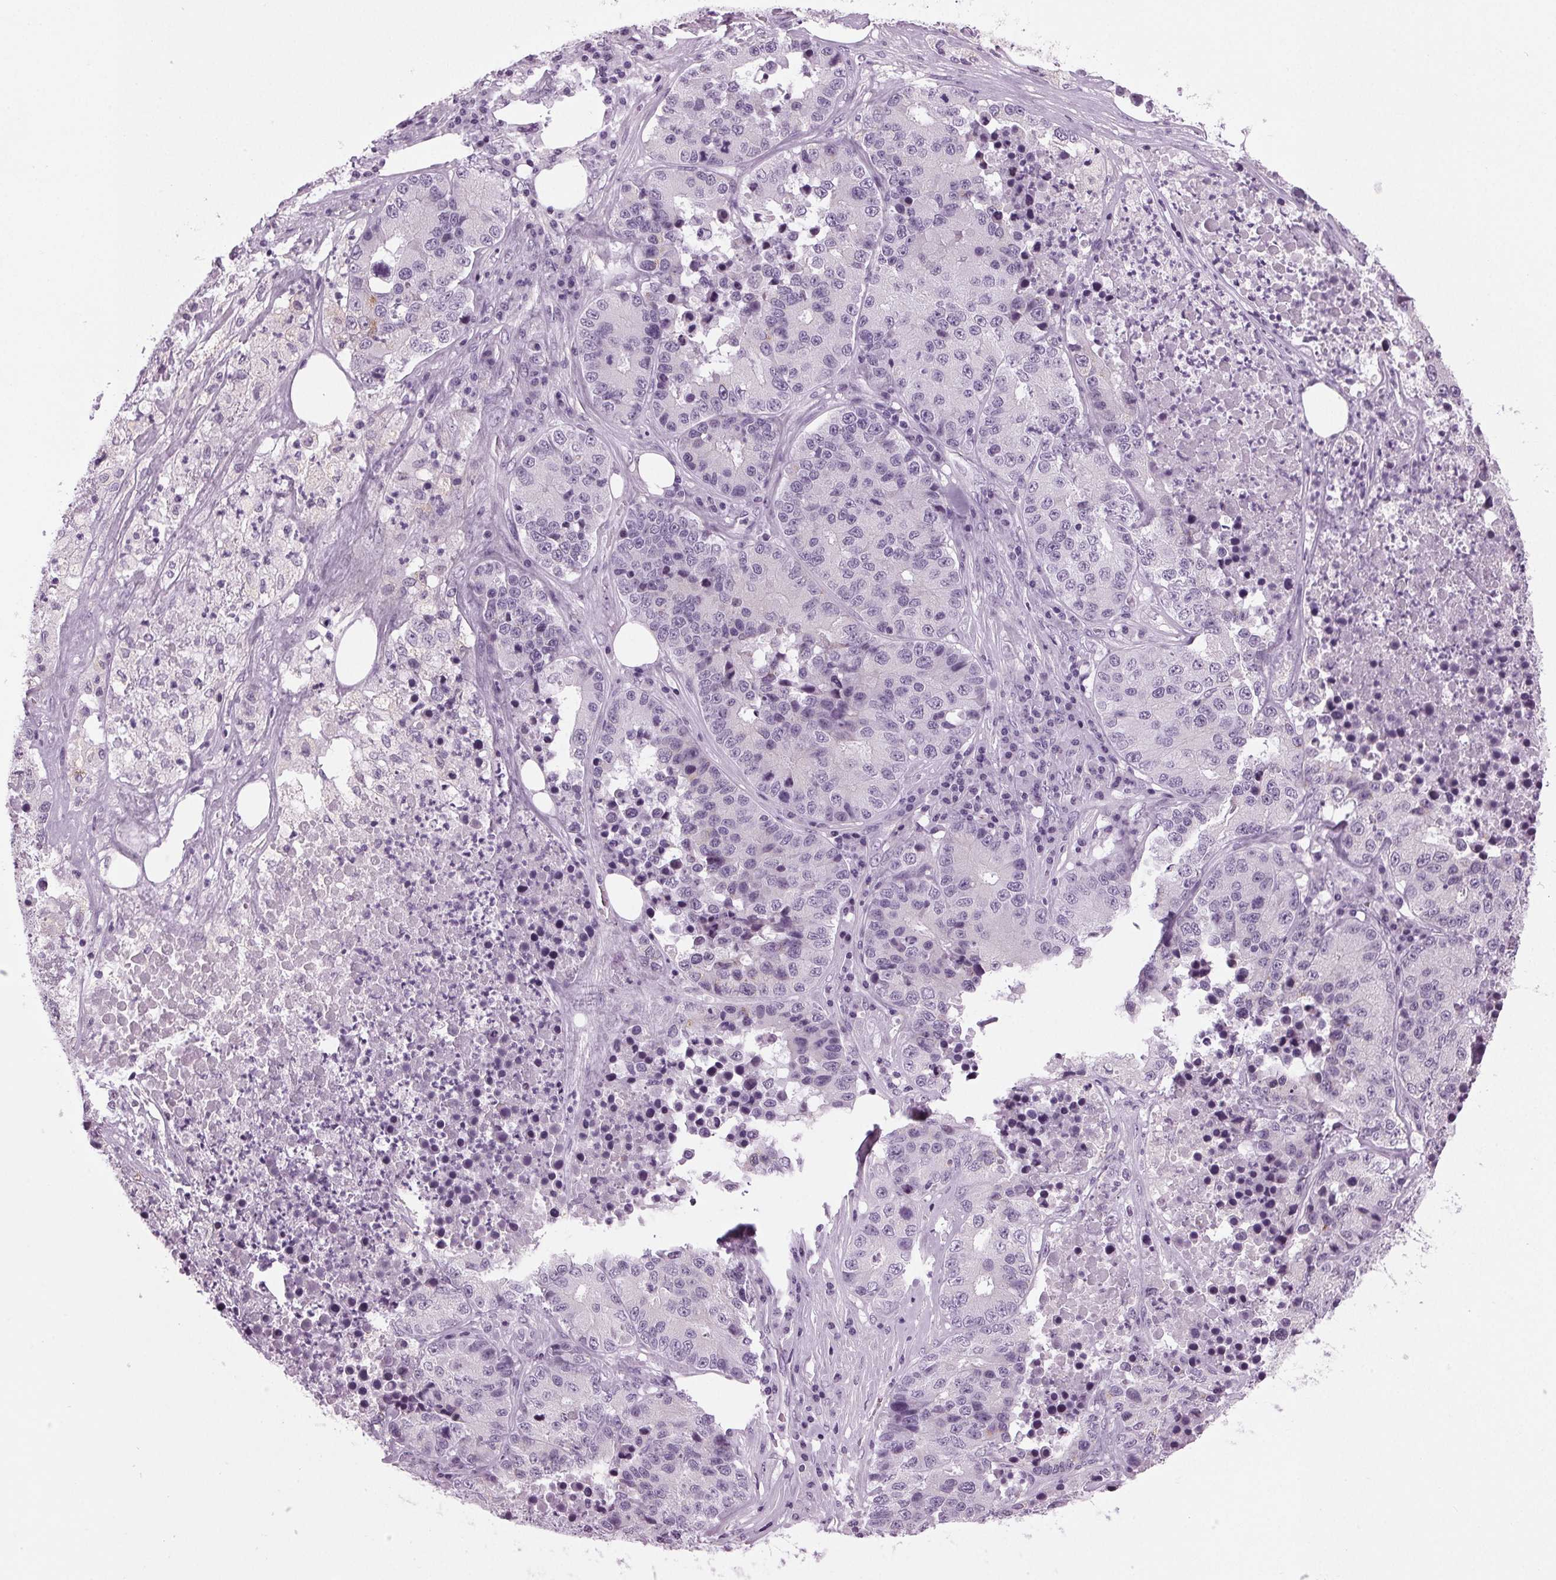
{"staining": {"intensity": "negative", "quantity": "none", "location": "none"}, "tissue": "stomach cancer", "cell_type": "Tumor cells", "image_type": "cancer", "snomed": [{"axis": "morphology", "description": "Adenocarcinoma, NOS"}, {"axis": "topography", "description": "Stomach"}], "caption": "DAB immunohistochemical staining of stomach adenocarcinoma exhibits no significant positivity in tumor cells.", "gene": "DNAH12", "patient": {"sex": "male", "age": 71}}